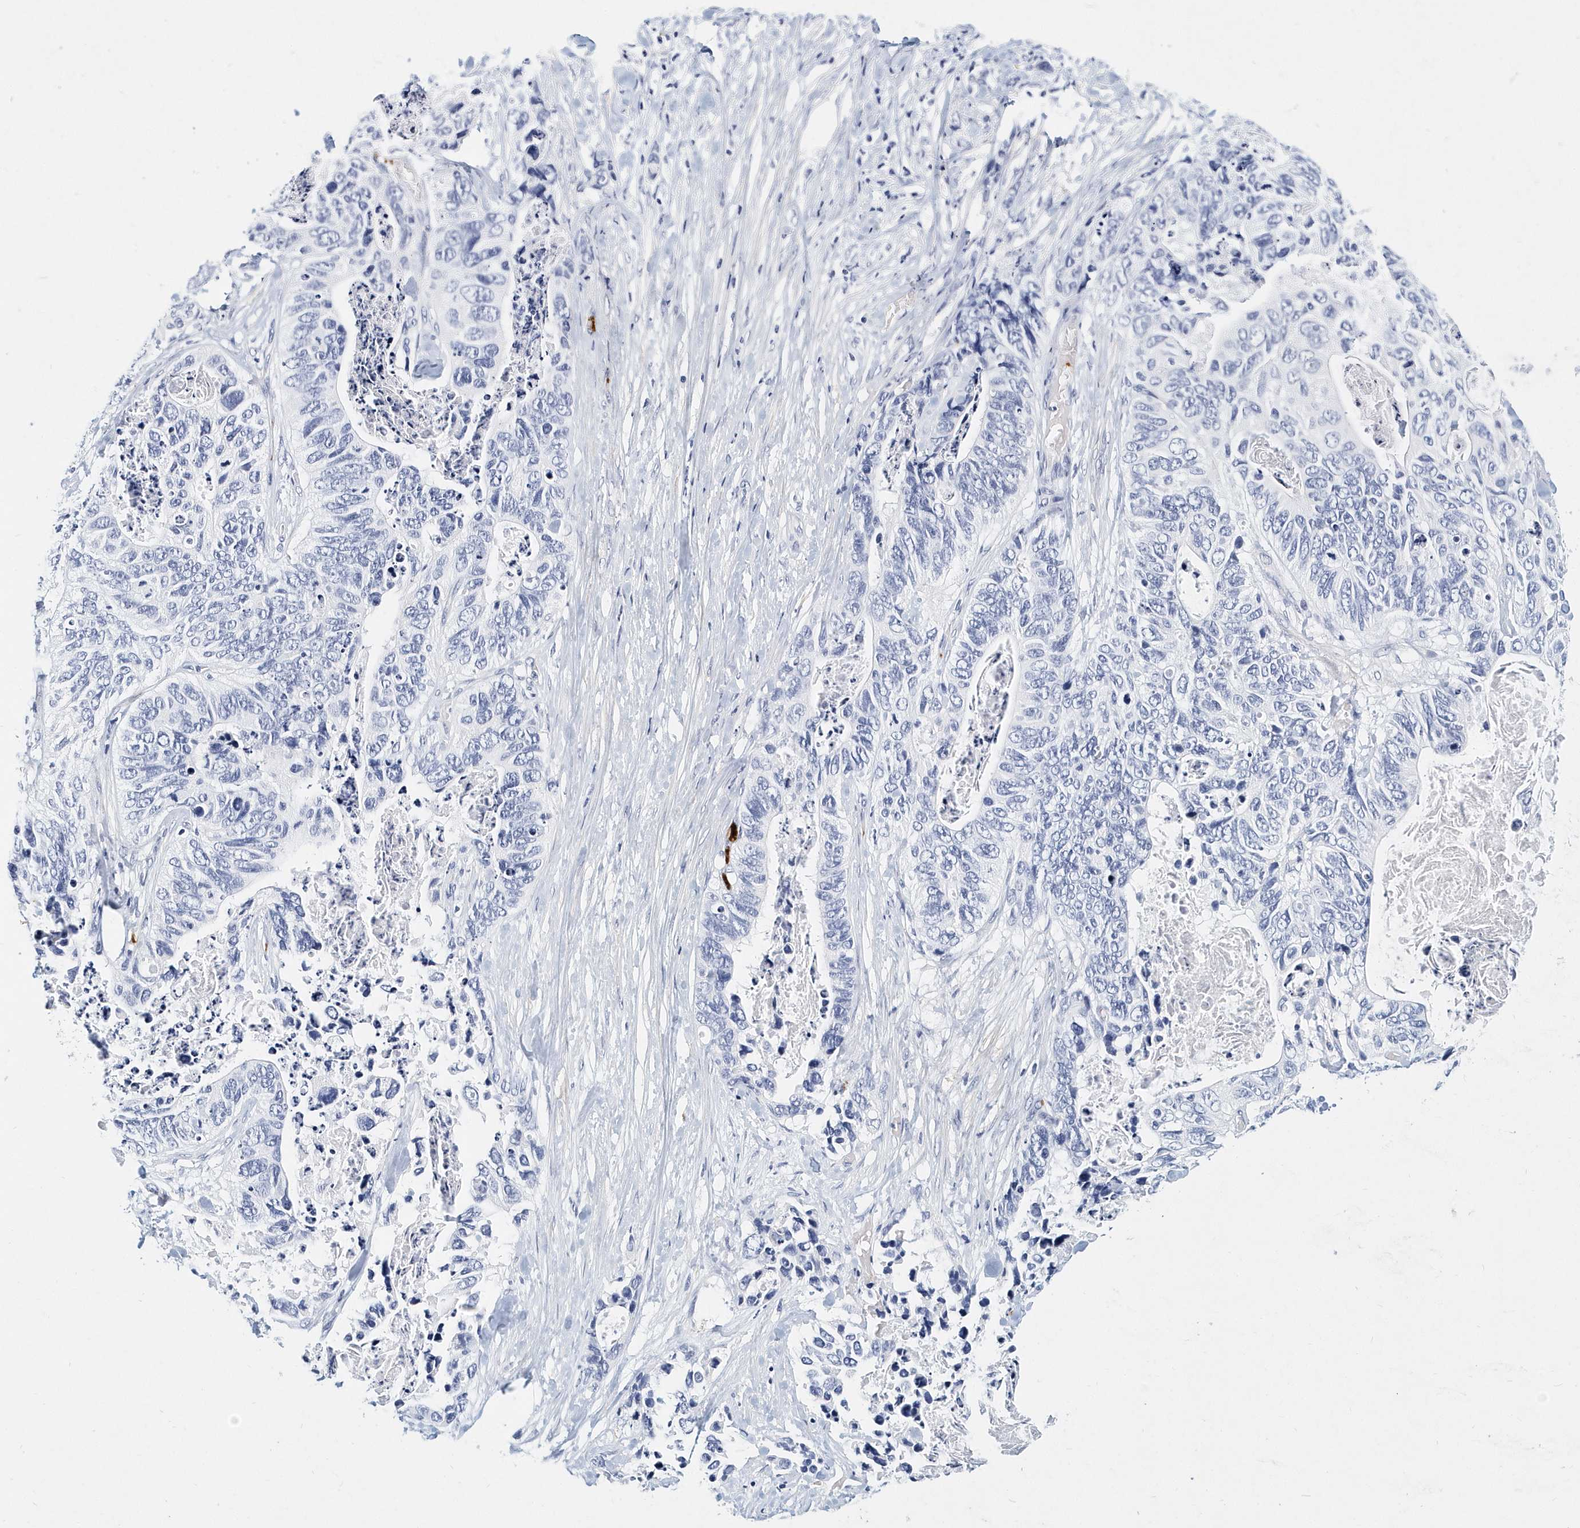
{"staining": {"intensity": "negative", "quantity": "none", "location": "none"}, "tissue": "stomach cancer", "cell_type": "Tumor cells", "image_type": "cancer", "snomed": [{"axis": "morphology", "description": "Adenocarcinoma, NOS"}, {"axis": "topography", "description": "Stomach"}], "caption": "This is an immunohistochemistry (IHC) micrograph of stomach adenocarcinoma. There is no positivity in tumor cells.", "gene": "ITGA2B", "patient": {"sex": "female", "age": 89}}